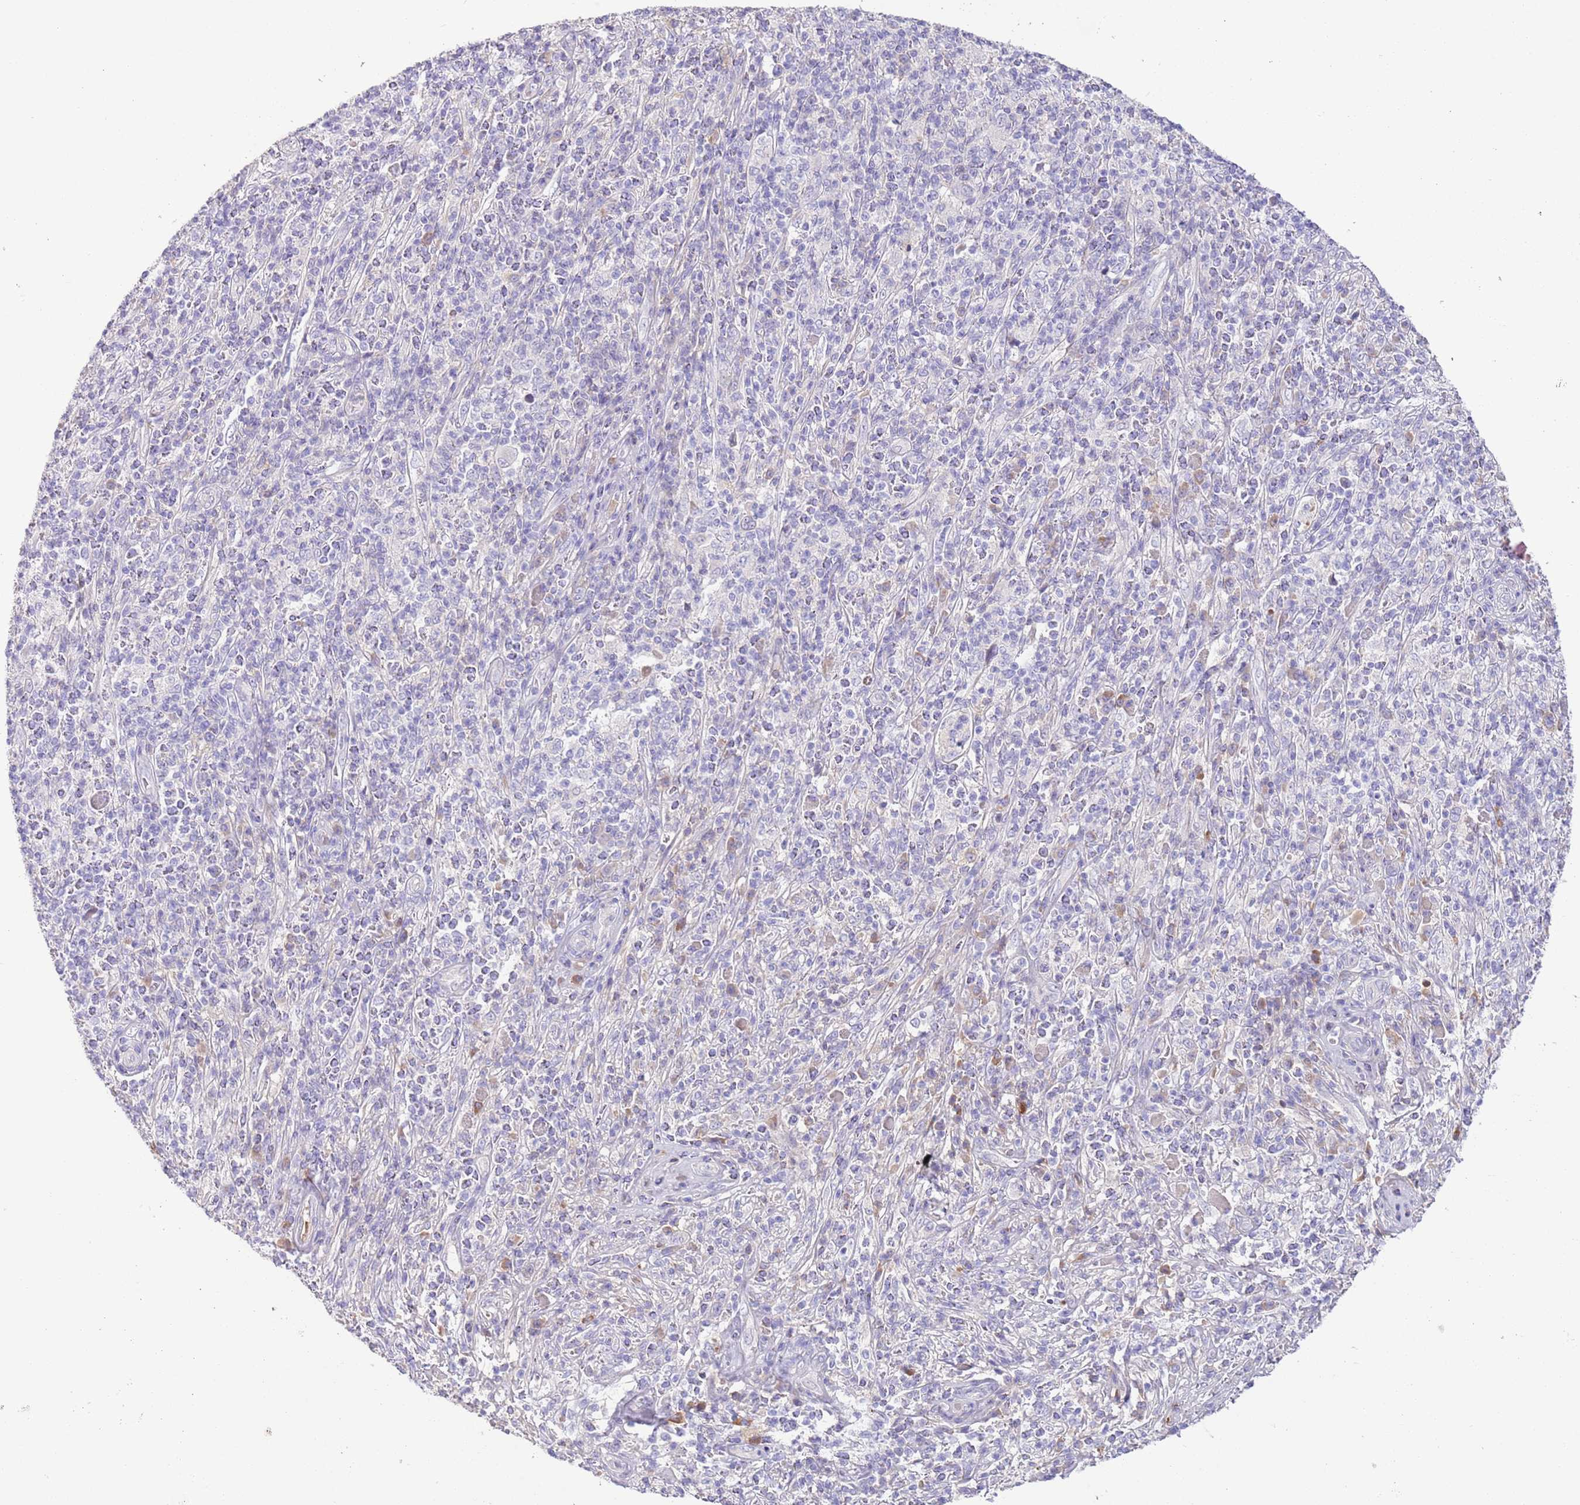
{"staining": {"intensity": "negative", "quantity": "none", "location": "none"}, "tissue": "melanoma", "cell_type": "Tumor cells", "image_type": "cancer", "snomed": [{"axis": "morphology", "description": "Malignant melanoma, NOS"}, {"axis": "topography", "description": "Skin"}], "caption": "An immunohistochemistry (IHC) photomicrograph of malignant melanoma is shown. There is no staining in tumor cells of malignant melanoma.", "gene": "IGFL4", "patient": {"sex": "male", "age": 66}}